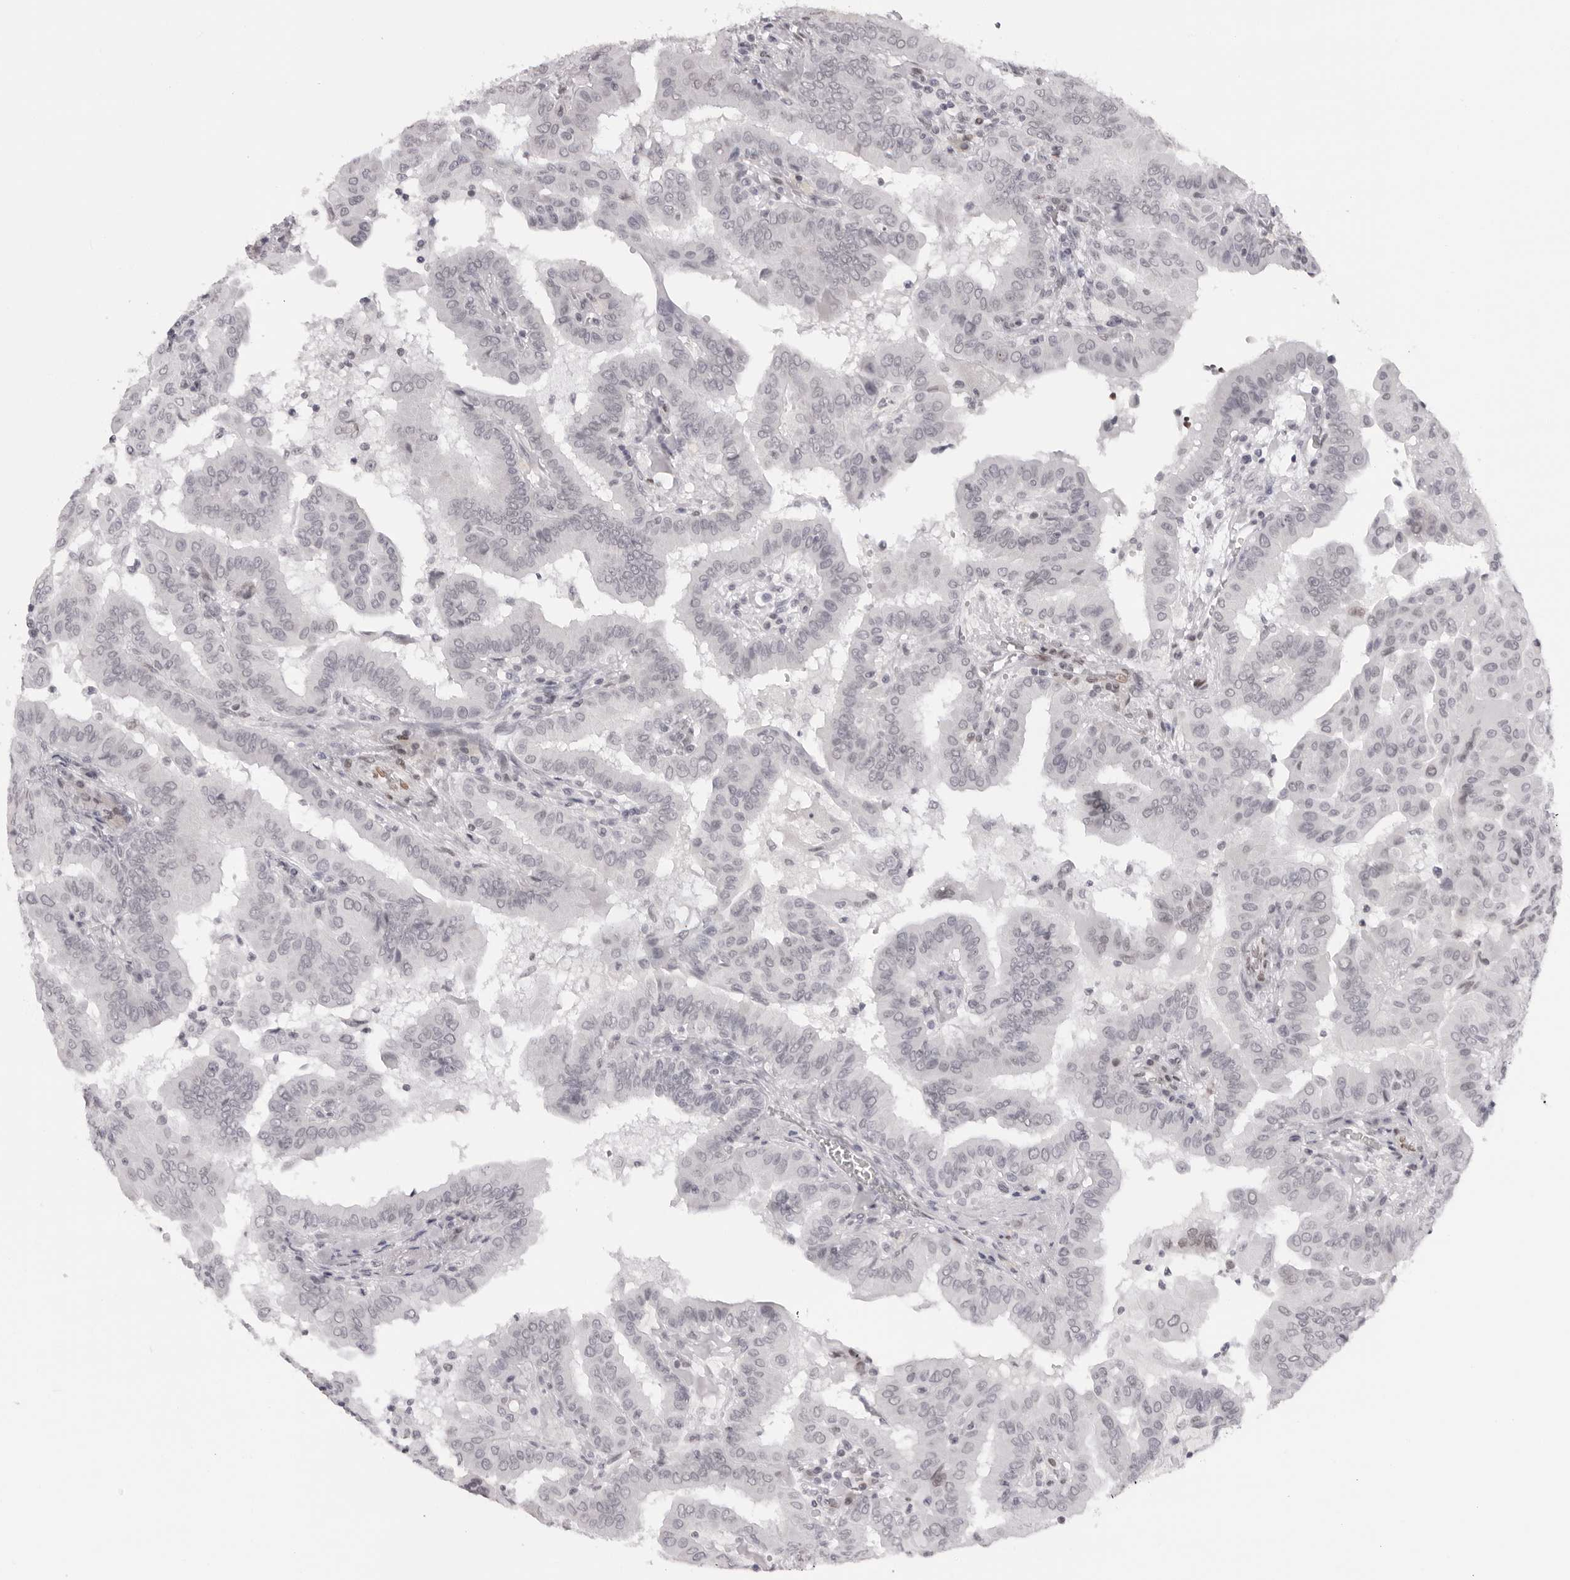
{"staining": {"intensity": "negative", "quantity": "none", "location": "none"}, "tissue": "thyroid cancer", "cell_type": "Tumor cells", "image_type": "cancer", "snomed": [{"axis": "morphology", "description": "Papillary adenocarcinoma, NOS"}, {"axis": "topography", "description": "Thyroid gland"}], "caption": "This is a histopathology image of immunohistochemistry staining of thyroid cancer, which shows no expression in tumor cells. Brightfield microscopy of immunohistochemistry stained with DAB (3,3'-diaminobenzidine) (brown) and hematoxylin (blue), captured at high magnification.", "gene": "MAFK", "patient": {"sex": "male", "age": 33}}